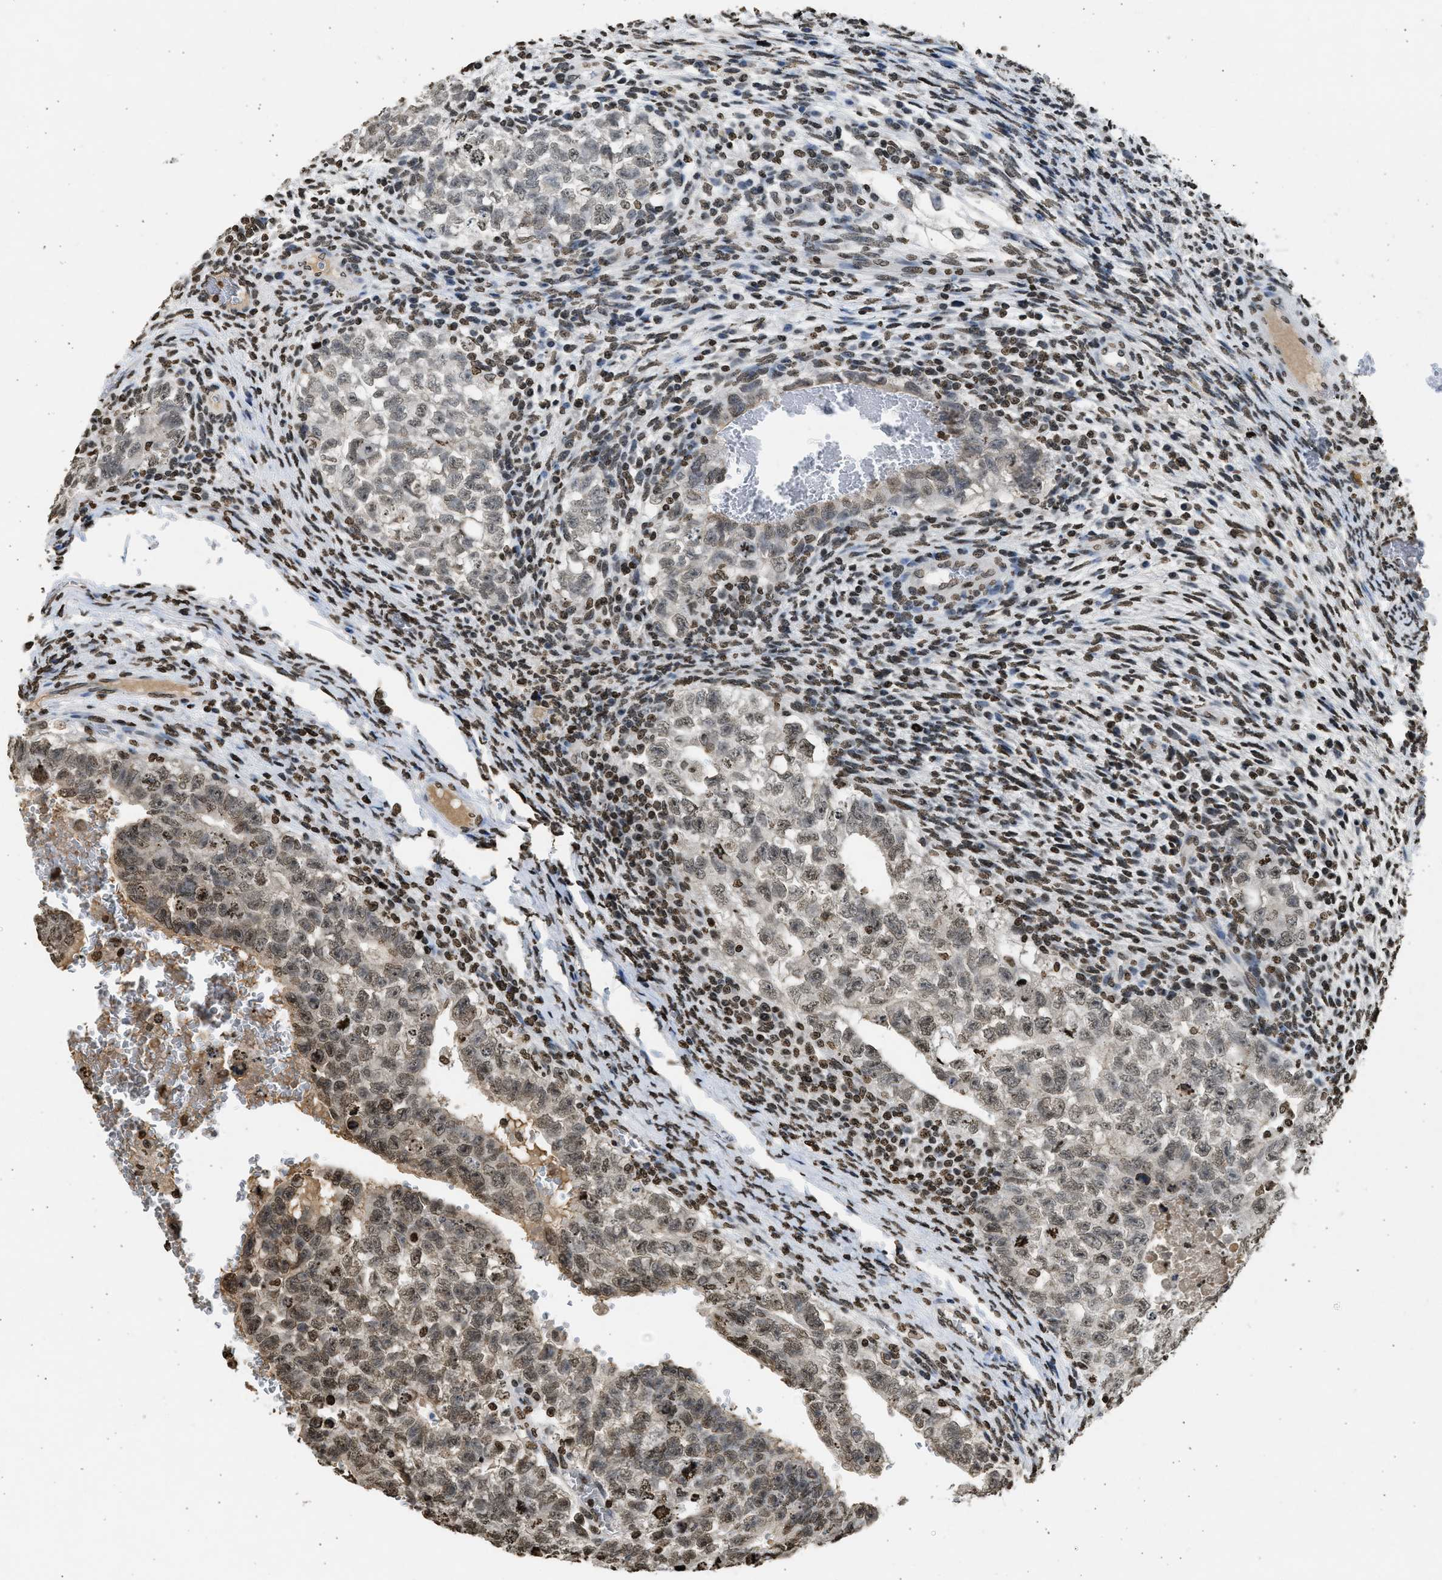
{"staining": {"intensity": "weak", "quantity": ">75%", "location": "nuclear"}, "tissue": "testis cancer", "cell_type": "Tumor cells", "image_type": "cancer", "snomed": [{"axis": "morphology", "description": "Seminoma, NOS"}, {"axis": "morphology", "description": "Carcinoma, Embryonal, NOS"}, {"axis": "topography", "description": "Testis"}], "caption": "About >75% of tumor cells in testis cancer reveal weak nuclear protein positivity as visualized by brown immunohistochemical staining.", "gene": "RRAGC", "patient": {"sex": "male", "age": 38}}